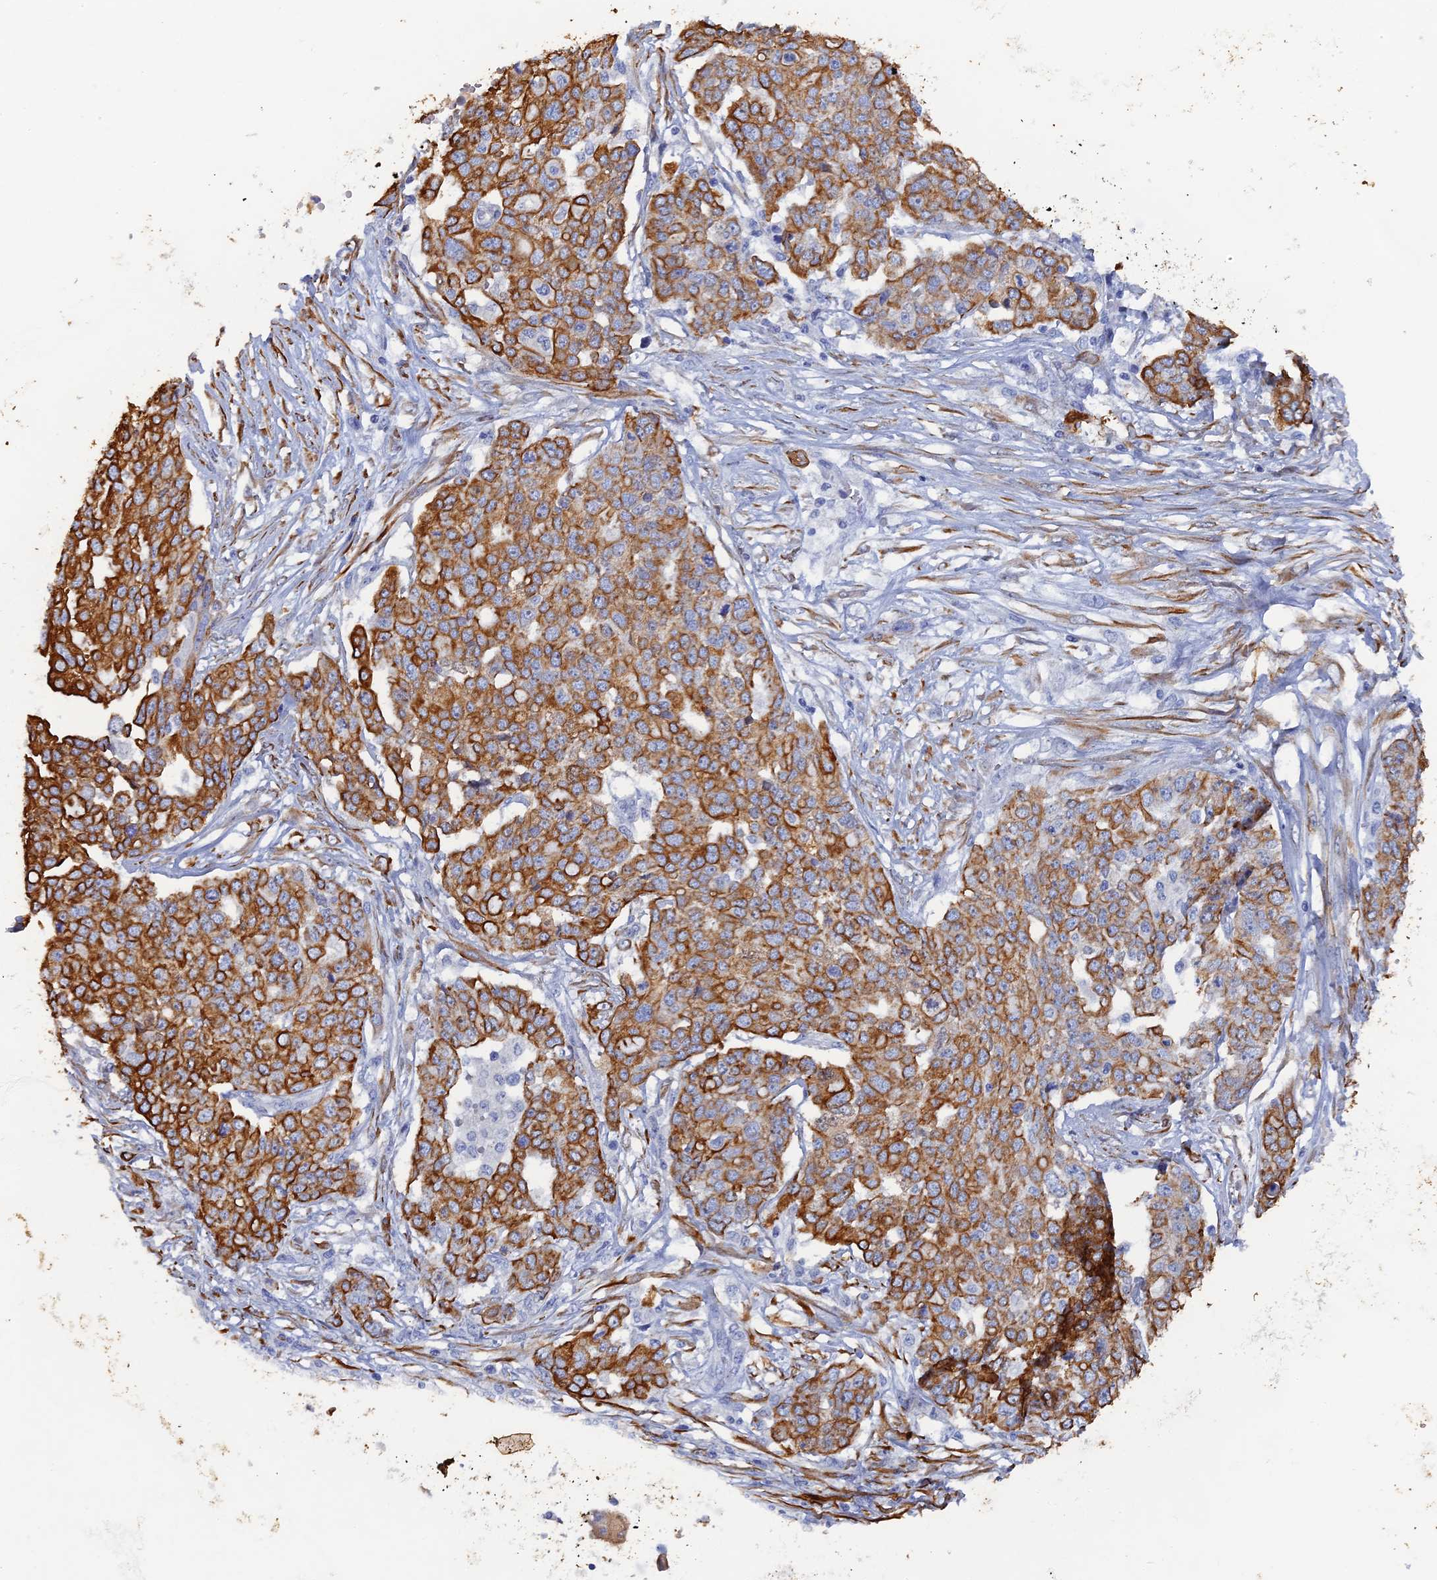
{"staining": {"intensity": "strong", "quantity": ">75%", "location": "cytoplasmic/membranous"}, "tissue": "ovarian cancer", "cell_type": "Tumor cells", "image_type": "cancer", "snomed": [{"axis": "morphology", "description": "Cystadenocarcinoma, serous, NOS"}, {"axis": "topography", "description": "Soft tissue"}, {"axis": "topography", "description": "Ovary"}], "caption": "Strong cytoplasmic/membranous positivity is present in approximately >75% of tumor cells in ovarian serous cystadenocarcinoma.", "gene": "SRFBP1", "patient": {"sex": "female", "age": 57}}